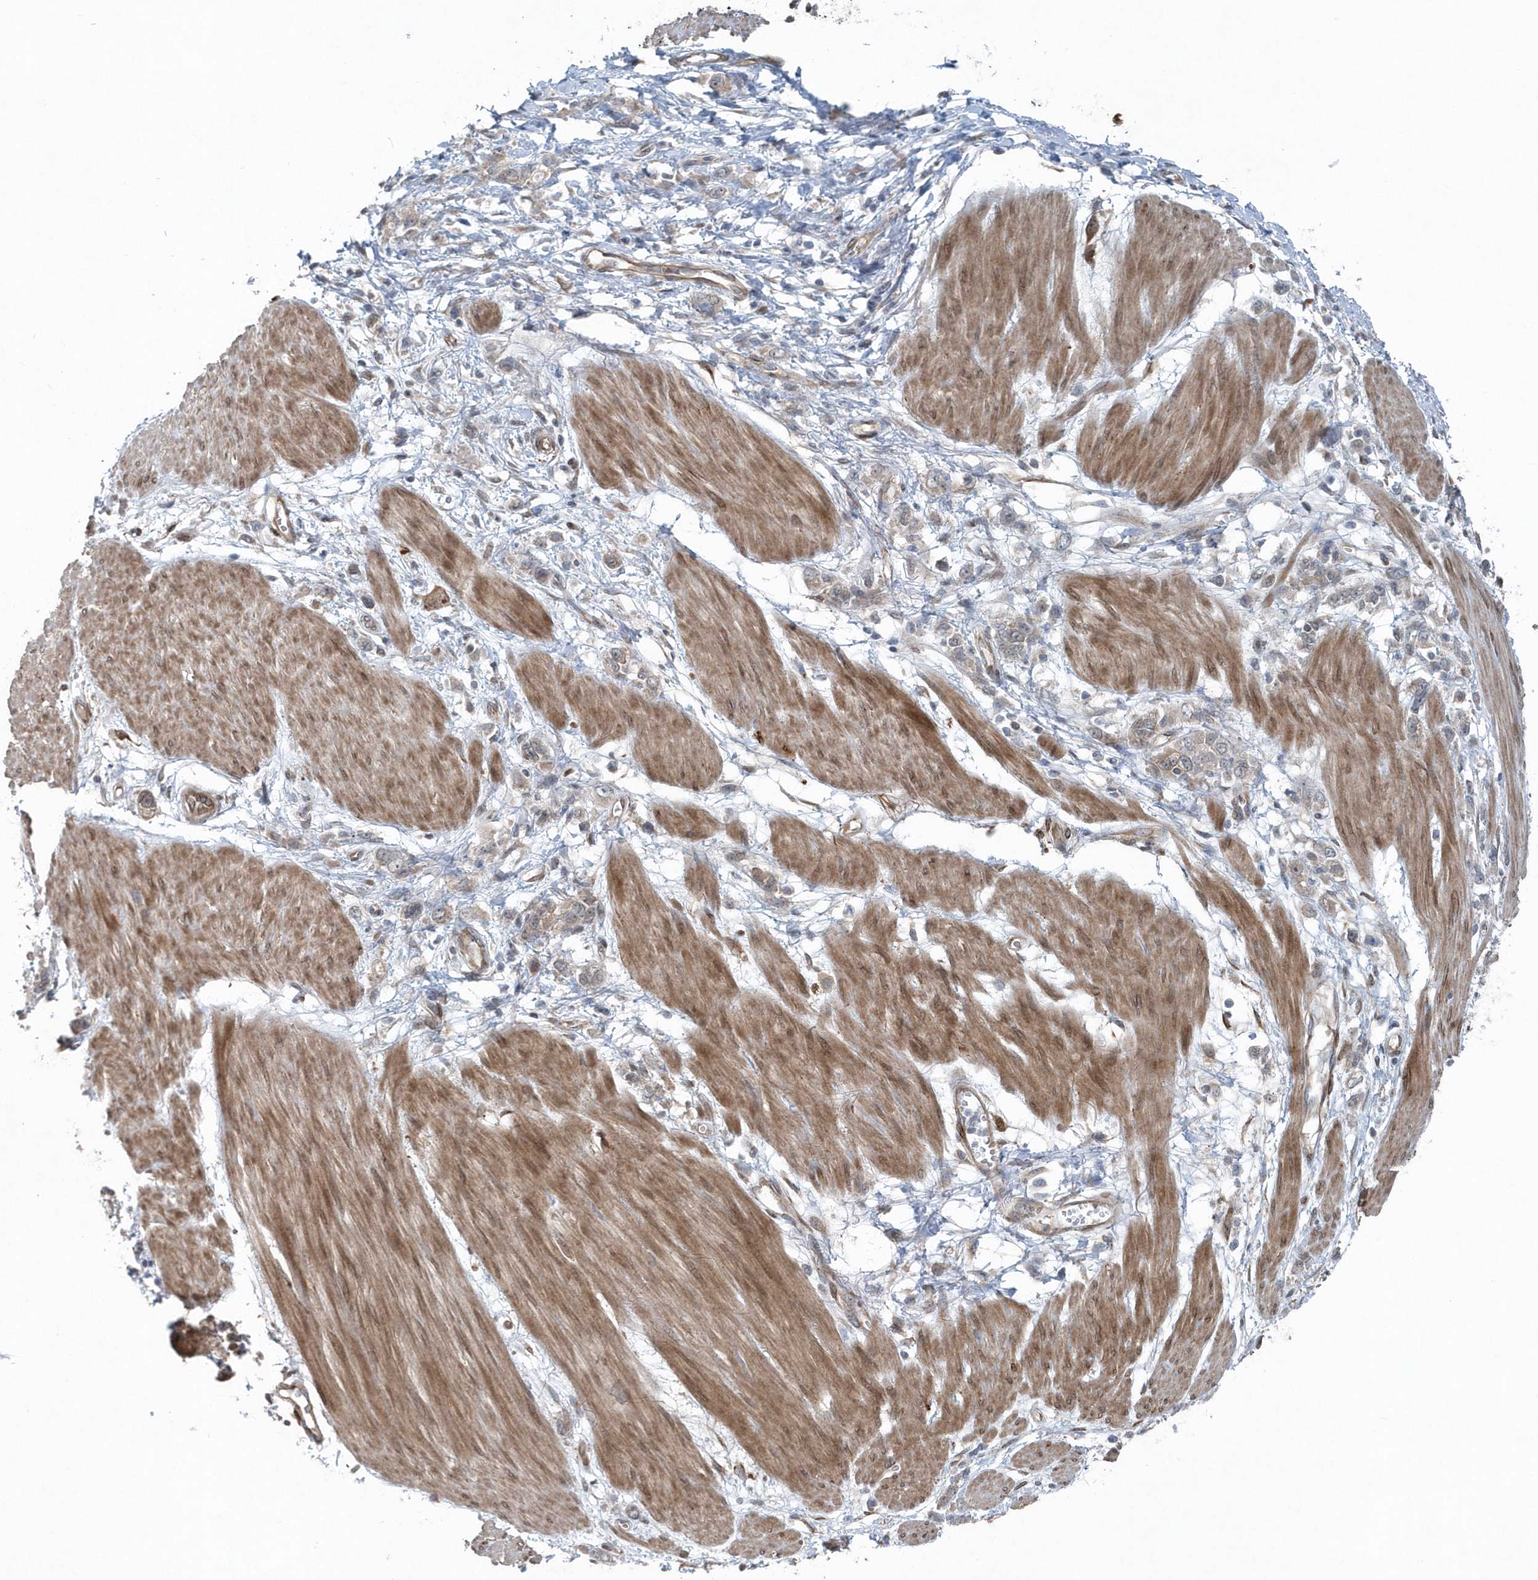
{"staining": {"intensity": "weak", "quantity": "<25%", "location": "cytoplasmic/membranous"}, "tissue": "stomach cancer", "cell_type": "Tumor cells", "image_type": "cancer", "snomed": [{"axis": "morphology", "description": "Adenocarcinoma, NOS"}, {"axis": "topography", "description": "Stomach"}], "caption": "High magnification brightfield microscopy of adenocarcinoma (stomach) stained with DAB (3,3'-diaminobenzidine) (brown) and counterstained with hematoxylin (blue): tumor cells show no significant expression.", "gene": "MCC", "patient": {"sex": "female", "age": 76}}